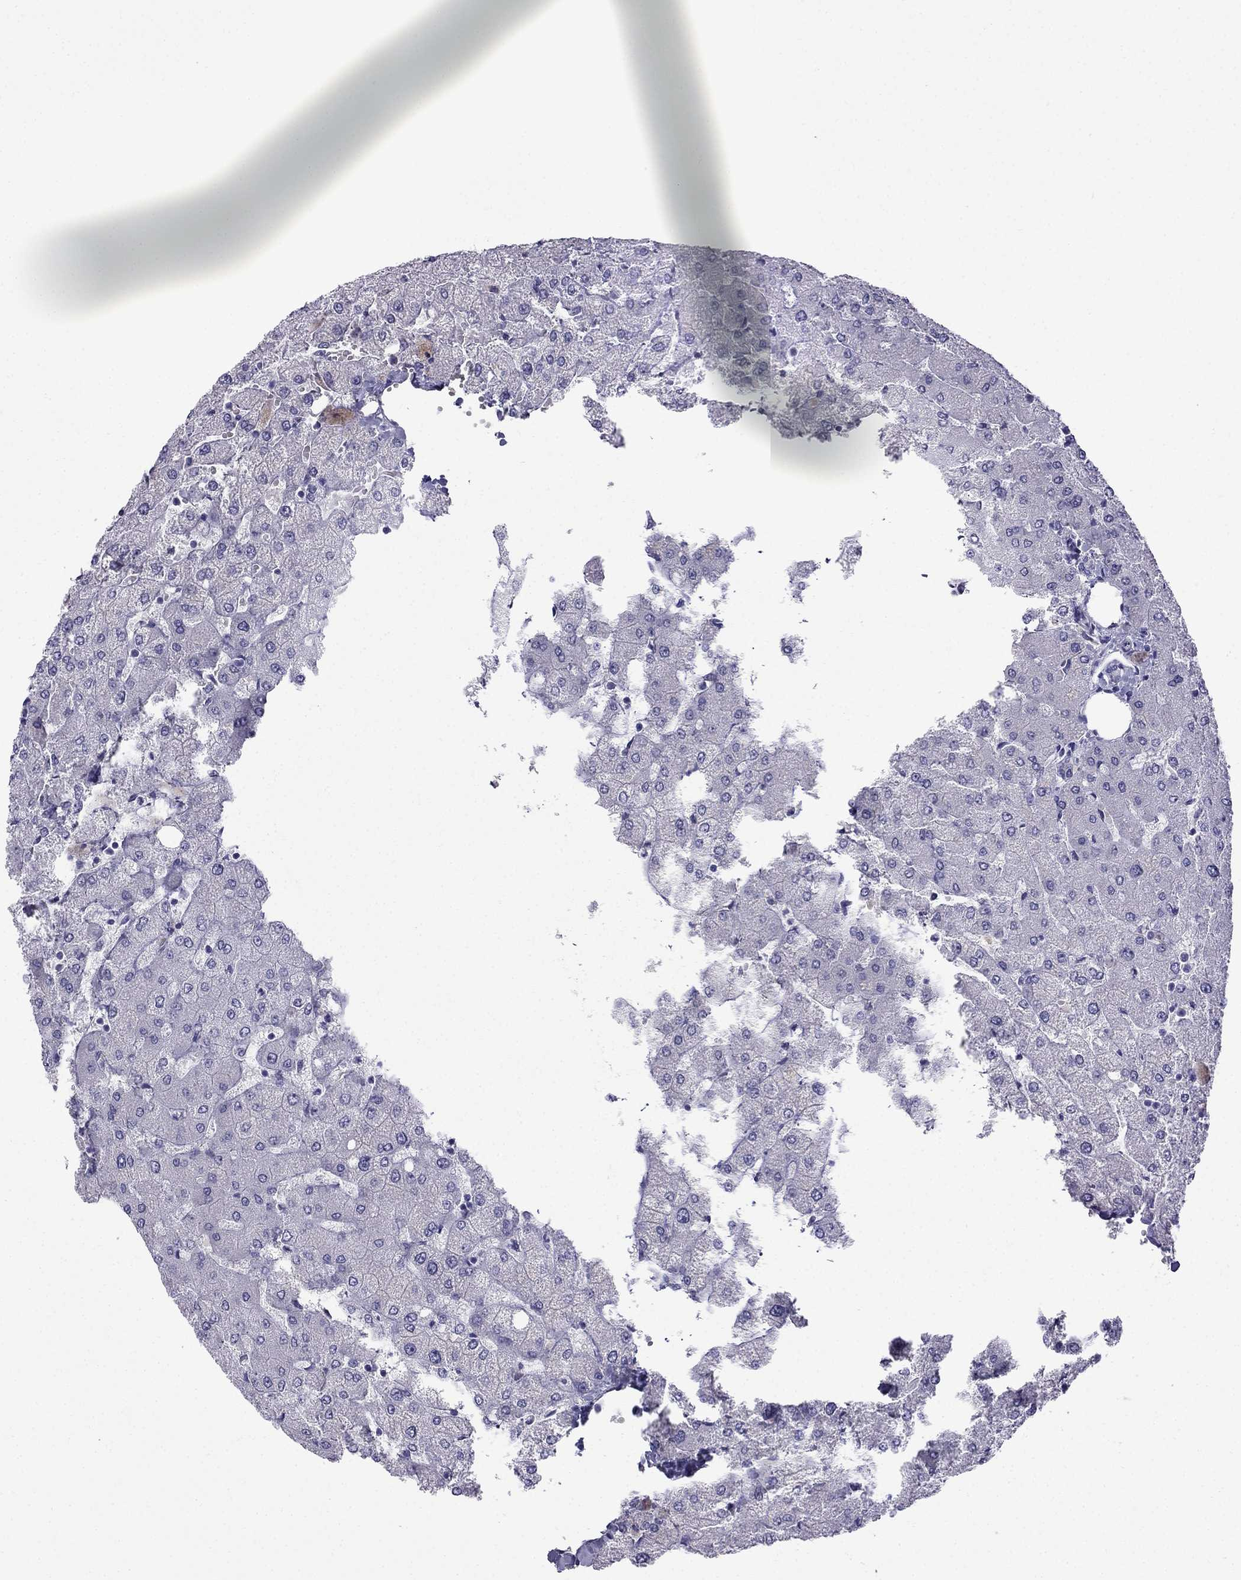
{"staining": {"intensity": "negative", "quantity": "none", "location": "none"}, "tissue": "liver", "cell_type": "Cholangiocytes", "image_type": "normal", "snomed": [{"axis": "morphology", "description": "Normal tissue, NOS"}, {"axis": "topography", "description": "Liver"}], "caption": "This micrograph is of benign liver stained with immunohistochemistry (IHC) to label a protein in brown with the nuclei are counter-stained blue. There is no staining in cholangiocytes.", "gene": "SCNN1D", "patient": {"sex": "female", "age": 54}}